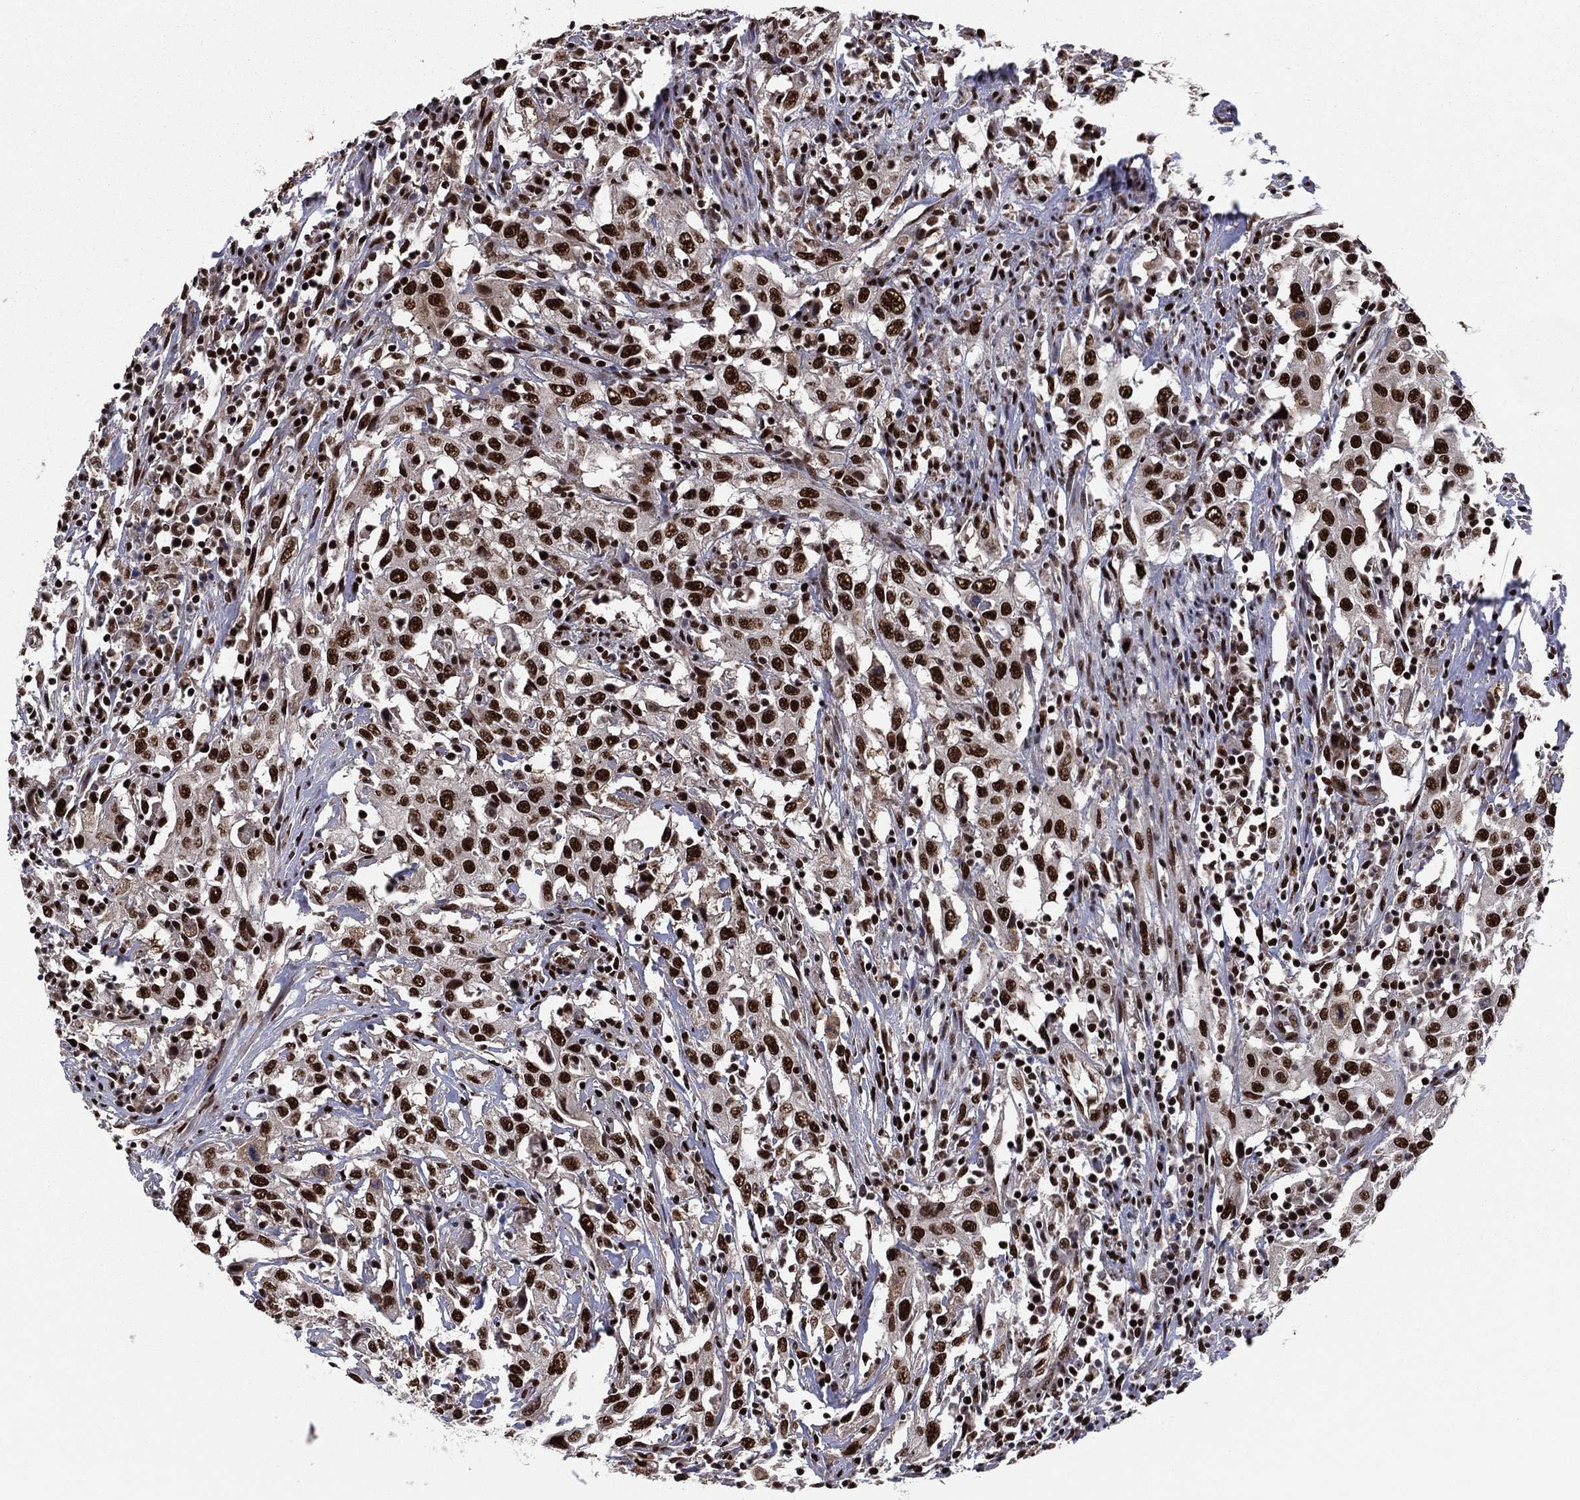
{"staining": {"intensity": "strong", "quantity": ">75%", "location": "nuclear"}, "tissue": "urothelial cancer", "cell_type": "Tumor cells", "image_type": "cancer", "snomed": [{"axis": "morphology", "description": "Urothelial carcinoma, High grade"}, {"axis": "topography", "description": "Urinary bladder"}], "caption": "Protein expression analysis of human high-grade urothelial carcinoma reveals strong nuclear positivity in about >75% of tumor cells.", "gene": "TP53BP1", "patient": {"sex": "male", "age": 61}}